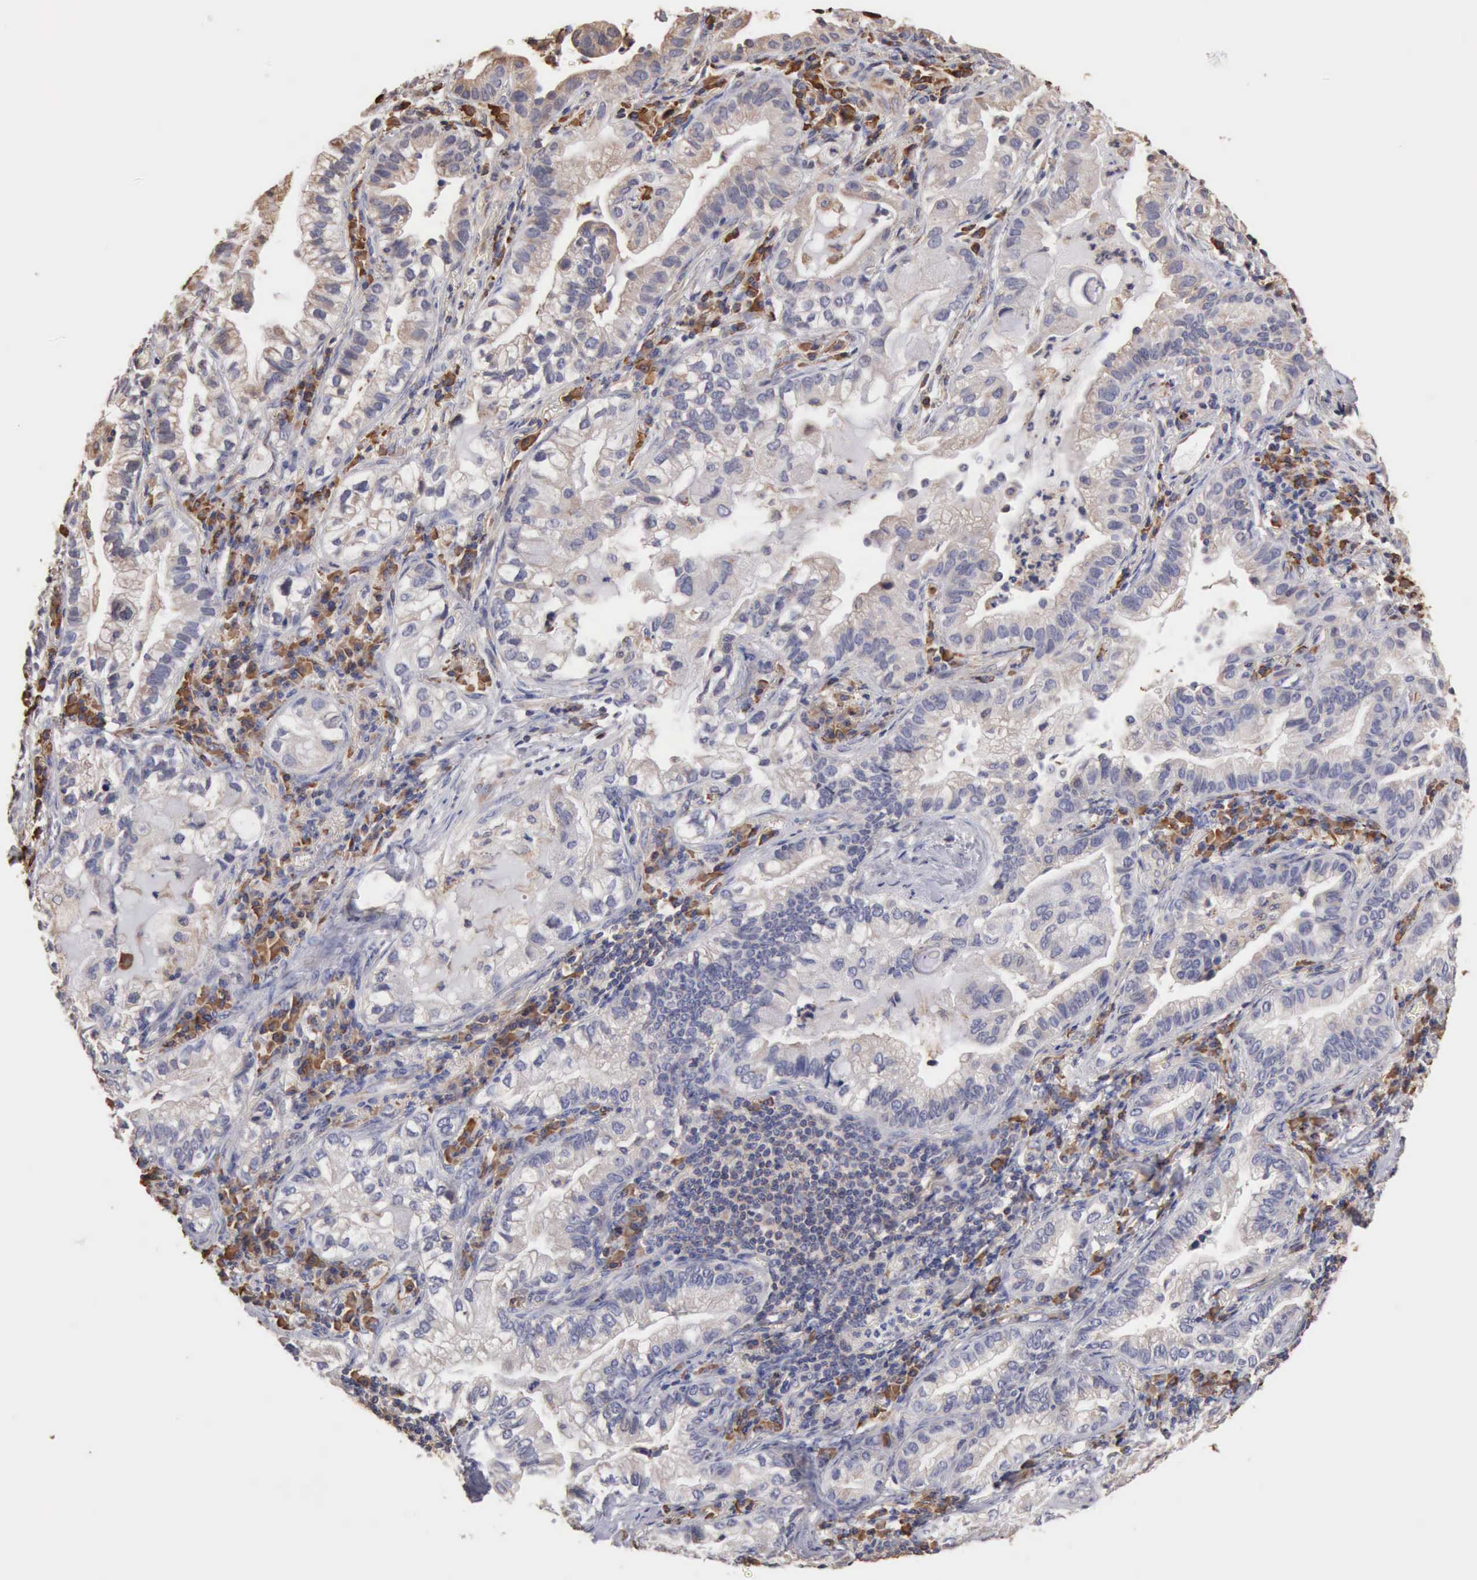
{"staining": {"intensity": "negative", "quantity": "none", "location": "none"}, "tissue": "lung cancer", "cell_type": "Tumor cells", "image_type": "cancer", "snomed": [{"axis": "morphology", "description": "Adenocarcinoma, NOS"}, {"axis": "topography", "description": "Lung"}], "caption": "A high-resolution image shows IHC staining of lung adenocarcinoma, which exhibits no significant staining in tumor cells.", "gene": "GPR101", "patient": {"sex": "female", "age": 50}}